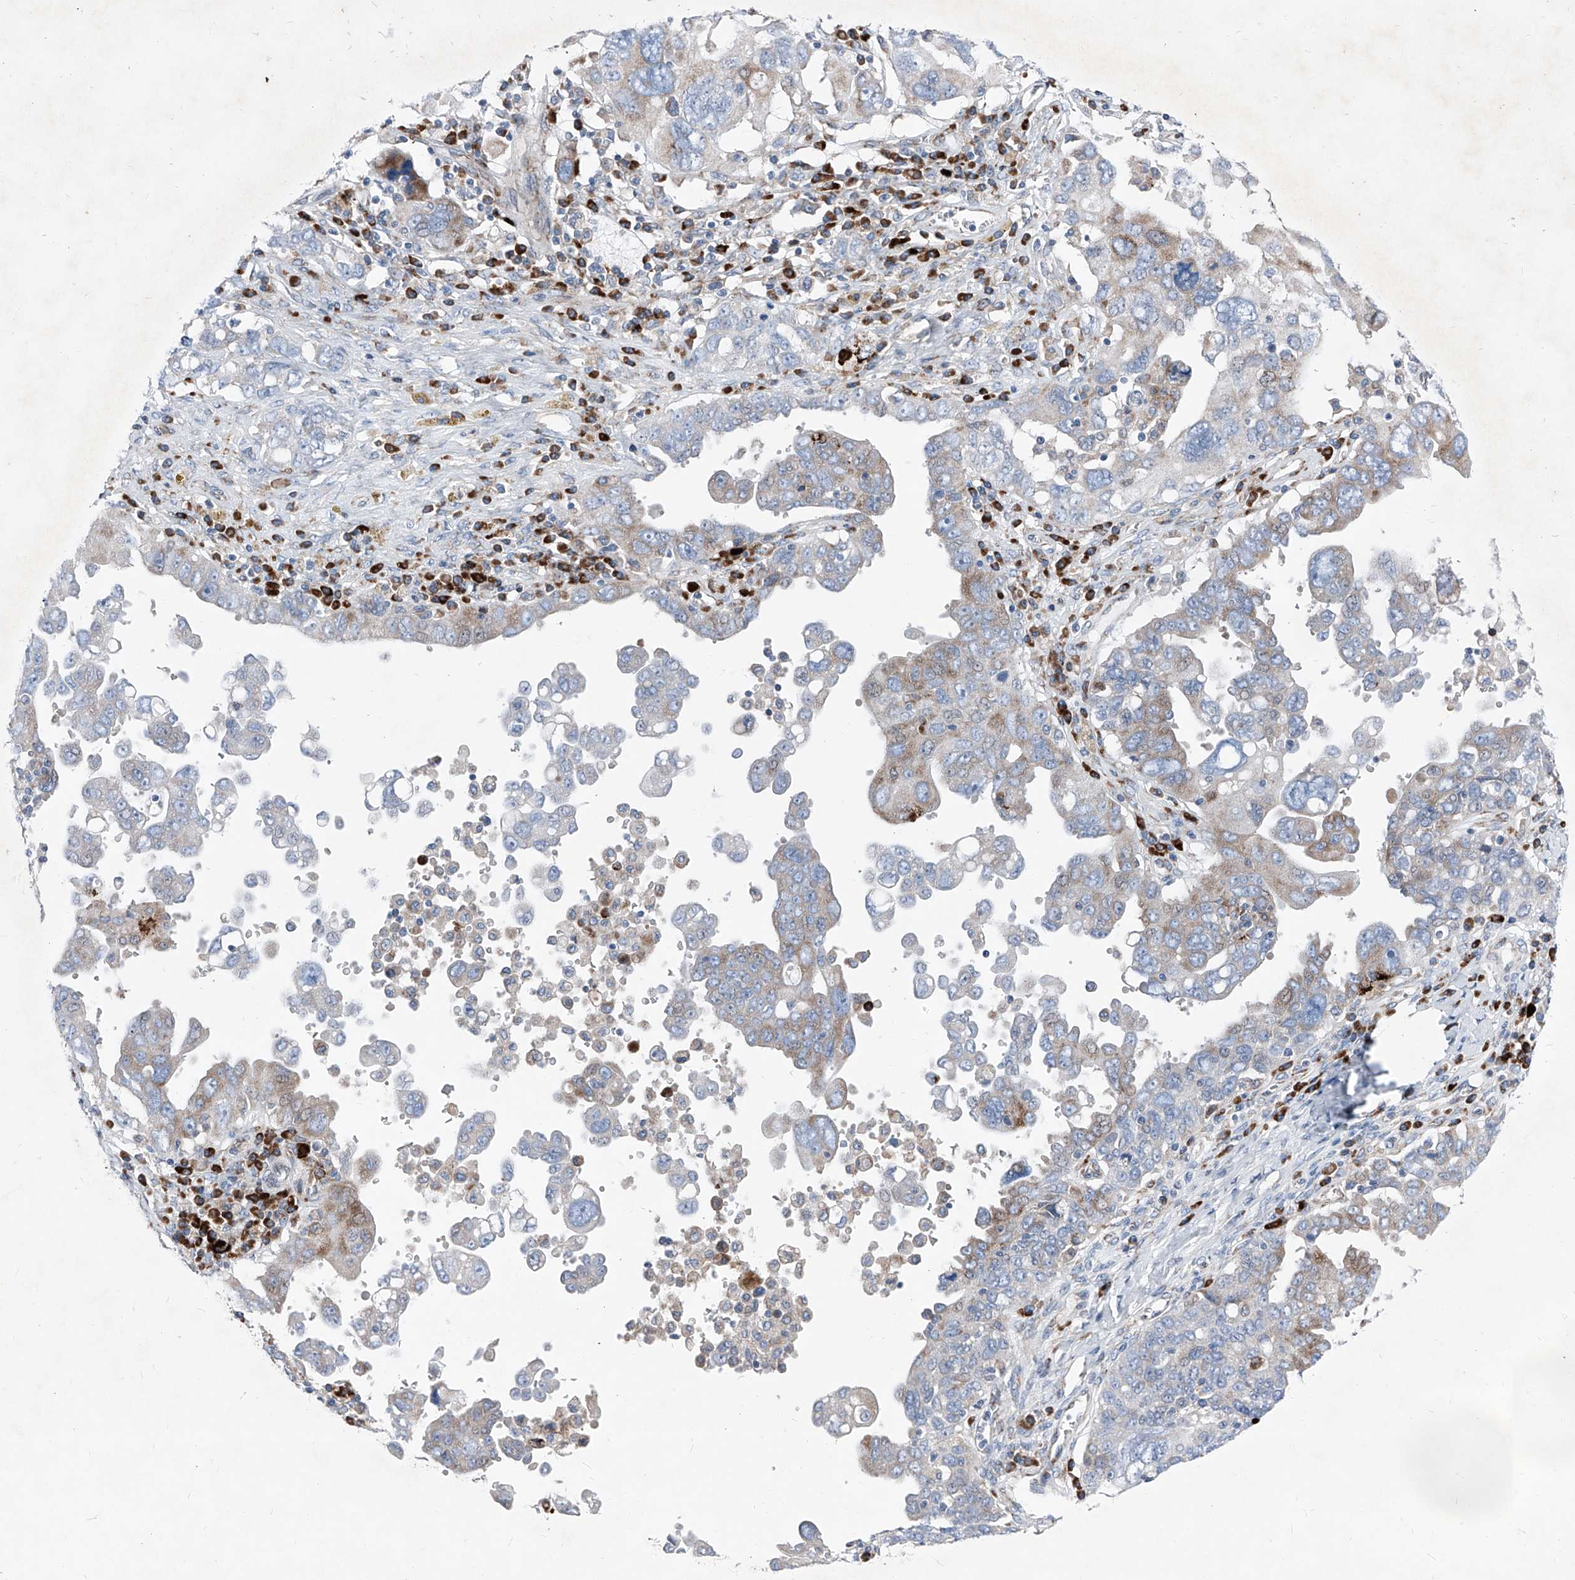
{"staining": {"intensity": "moderate", "quantity": "<25%", "location": "cytoplasmic/membranous"}, "tissue": "ovarian cancer", "cell_type": "Tumor cells", "image_type": "cancer", "snomed": [{"axis": "morphology", "description": "Carcinoma, endometroid"}, {"axis": "topography", "description": "Ovary"}], "caption": "Ovarian endometroid carcinoma tissue displays moderate cytoplasmic/membranous positivity in approximately <25% of tumor cells, visualized by immunohistochemistry. Ihc stains the protein in brown and the nuclei are stained blue.", "gene": "IFI27", "patient": {"sex": "female", "age": 62}}